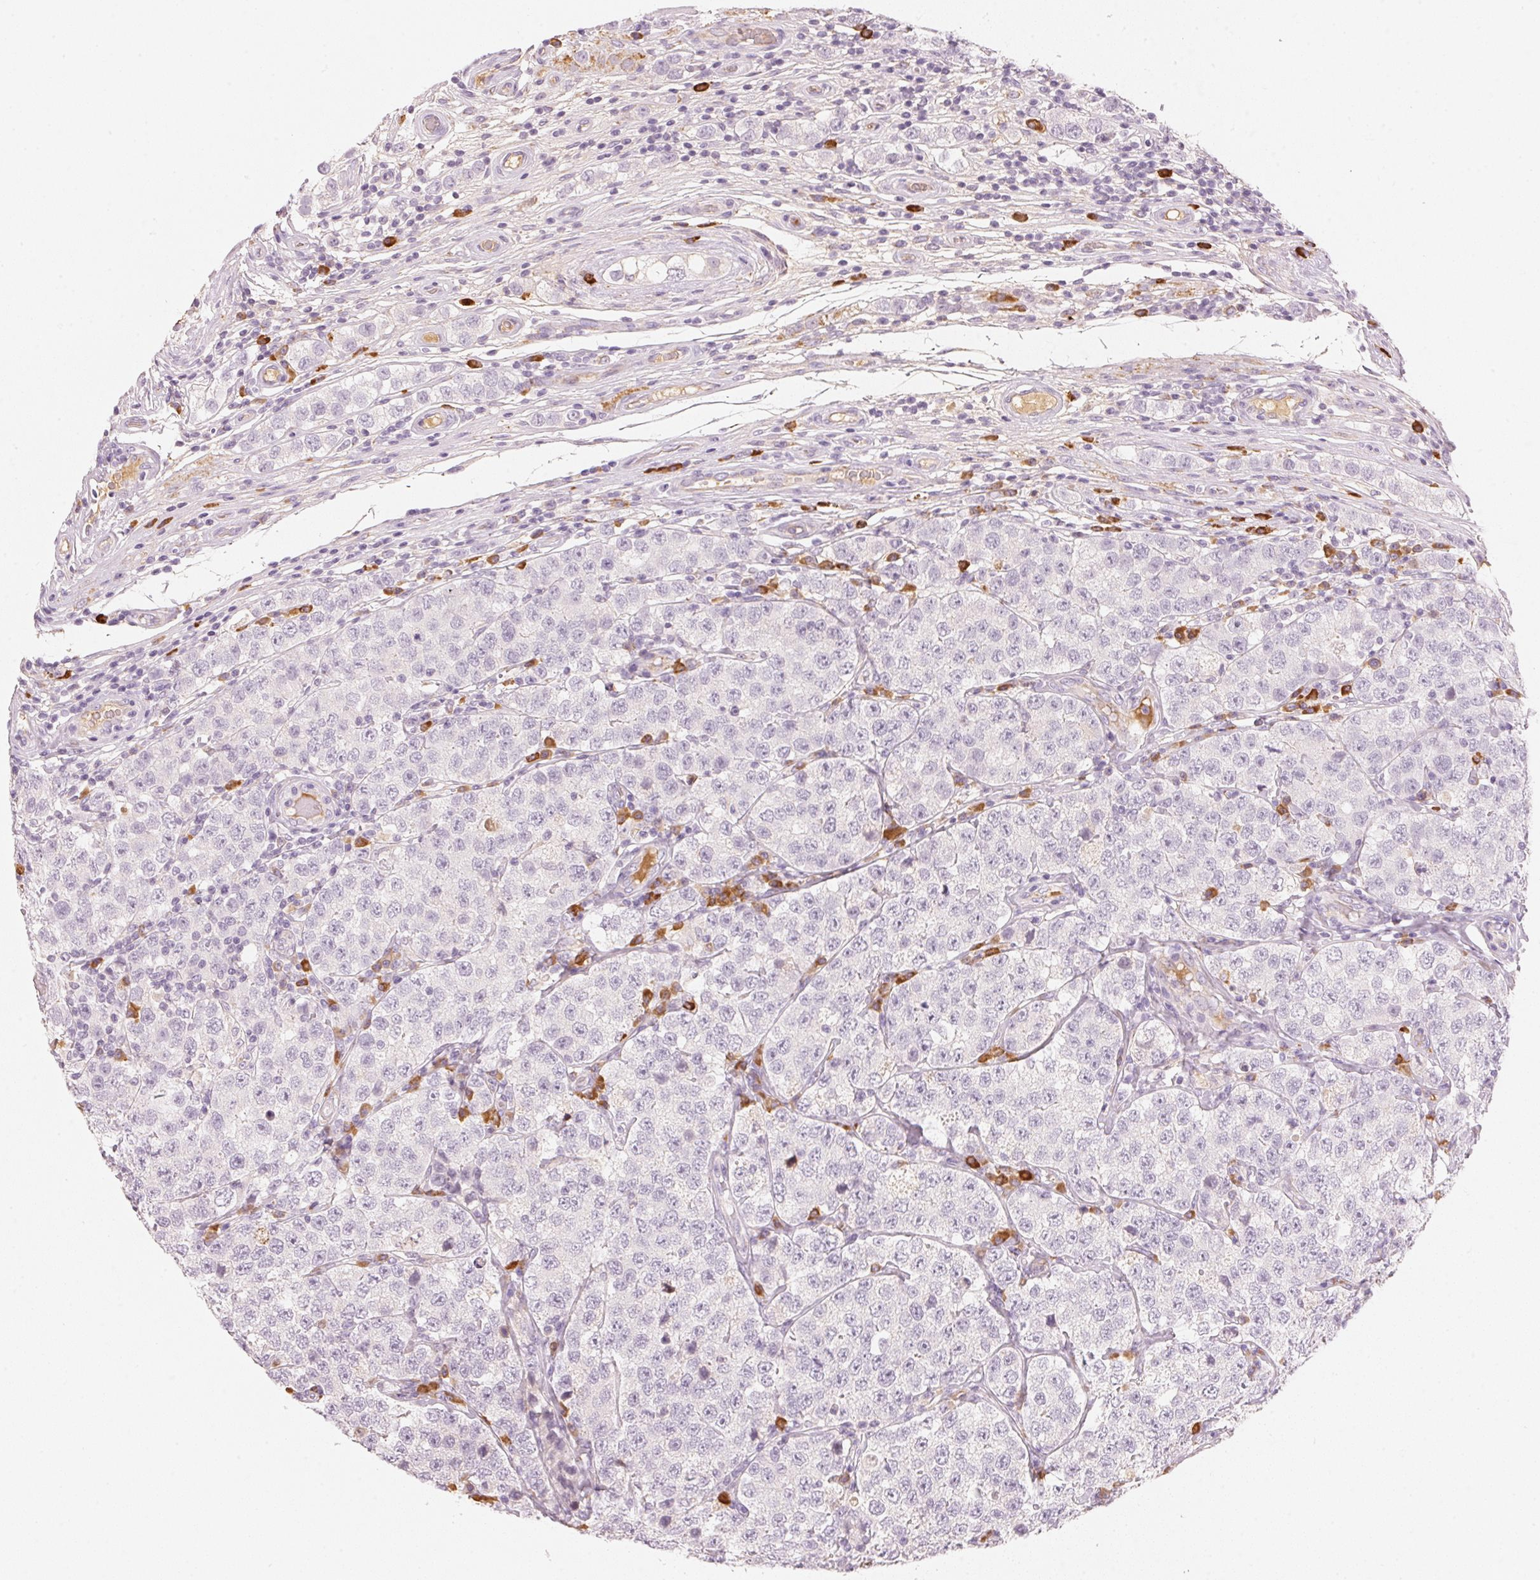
{"staining": {"intensity": "negative", "quantity": "none", "location": "none"}, "tissue": "testis cancer", "cell_type": "Tumor cells", "image_type": "cancer", "snomed": [{"axis": "morphology", "description": "Seminoma, NOS"}, {"axis": "topography", "description": "Testis"}], "caption": "Seminoma (testis) was stained to show a protein in brown. There is no significant expression in tumor cells.", "gene": "RMDN2", "patient": {"sex": "male", "age": 34}}